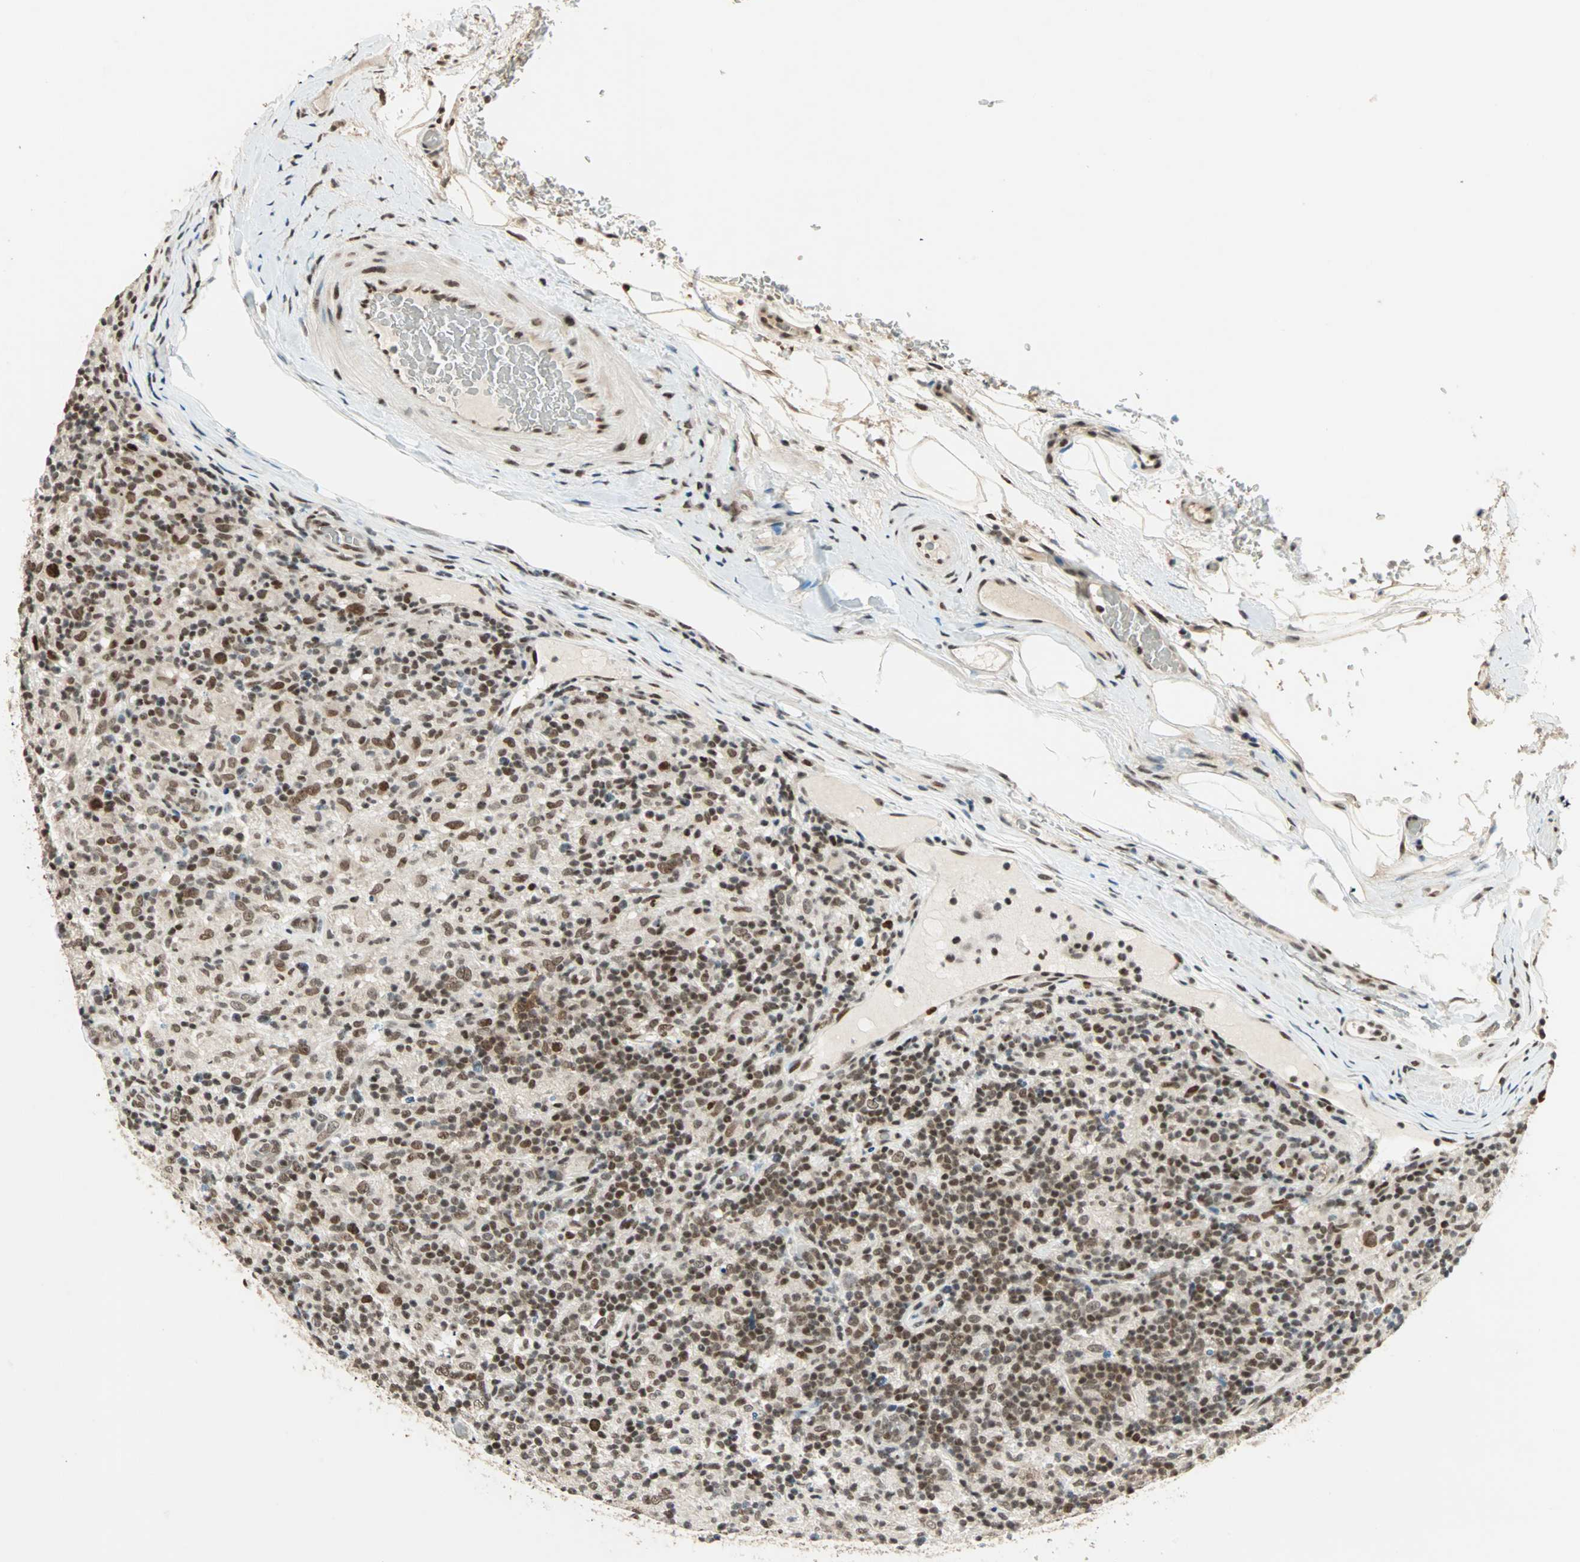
{"staining": {"intensity": "strong", "quantity": ">75%", "location": "nuclear"}, "tissue": "lymphoma", "cell_type": "Tumor cells", "image_type": "cancer", "snomed": [{"axis": "morphology", "description": "Hodgkin's disease, NOS"}, {"axis": "topography", "description": "Lymph node"}], "caption": "Human Hodgkin's disease stained for a protein (brown) exhibits strong nuclear positive staining in about >75% of tumor cells.", "gene": "MDC1", "patient": {"sex": "male", "age": 70}}